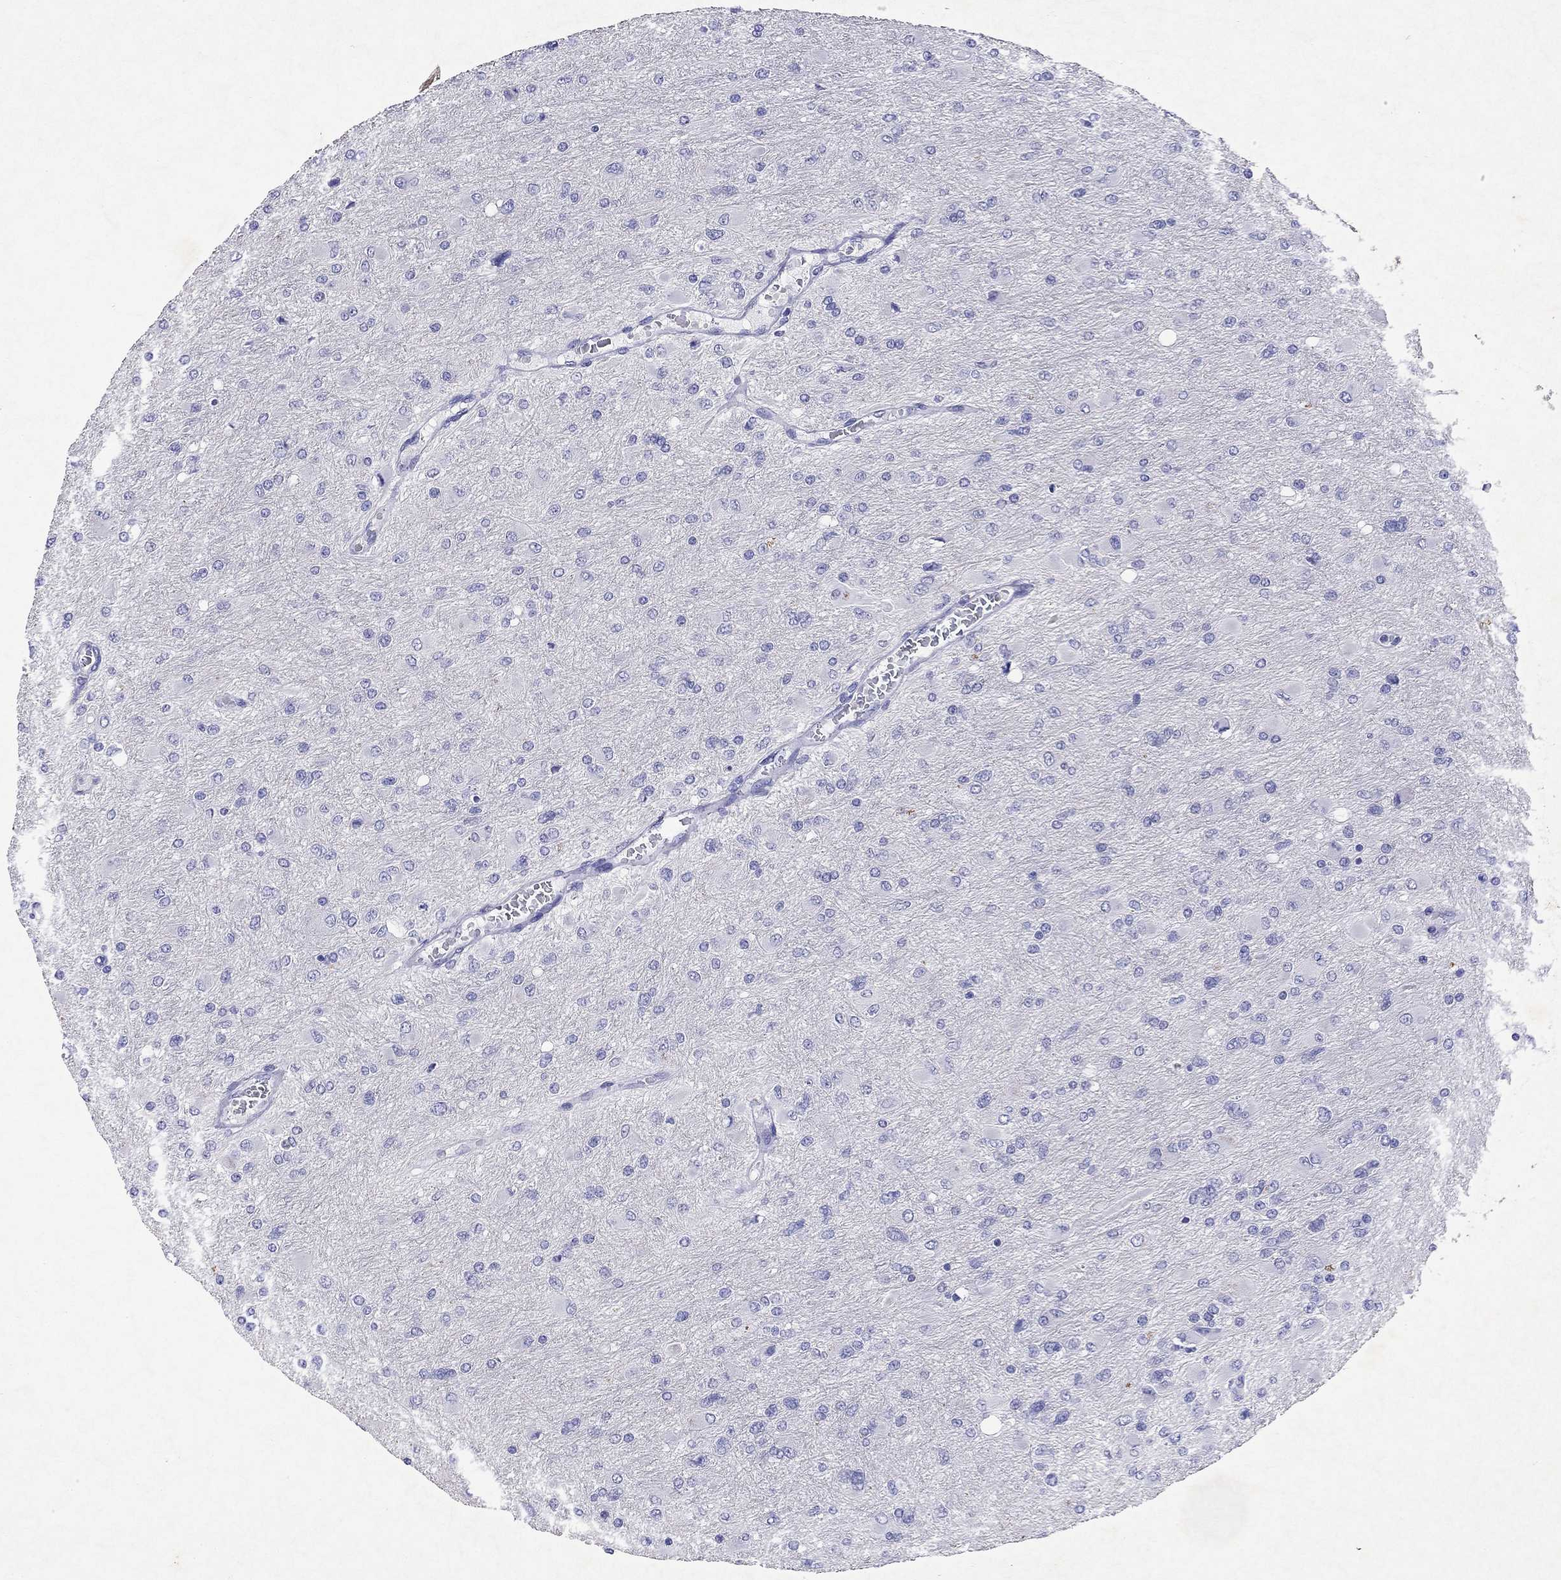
{"staining": {"intensity": "negative", "quantity": "none", "location": "none"}, "tissue": "glioma", "cell_type": "Tumor cells", "image_type": "cancer", "snomed": [{"axis": "morphology", "description": "Glioma, malignant, High grade"}, {"axis": "topography", "description": "Cerebral cortex"}], "caption": "This image is of glioma stained with IHC to label a protein in brown with the nuclei are counter-stained blue. There is no expression in tumor cells. Nuclei are stained in blue.", "gene": "ARMC12", "patient": {"sex": "female", "age": 36}}